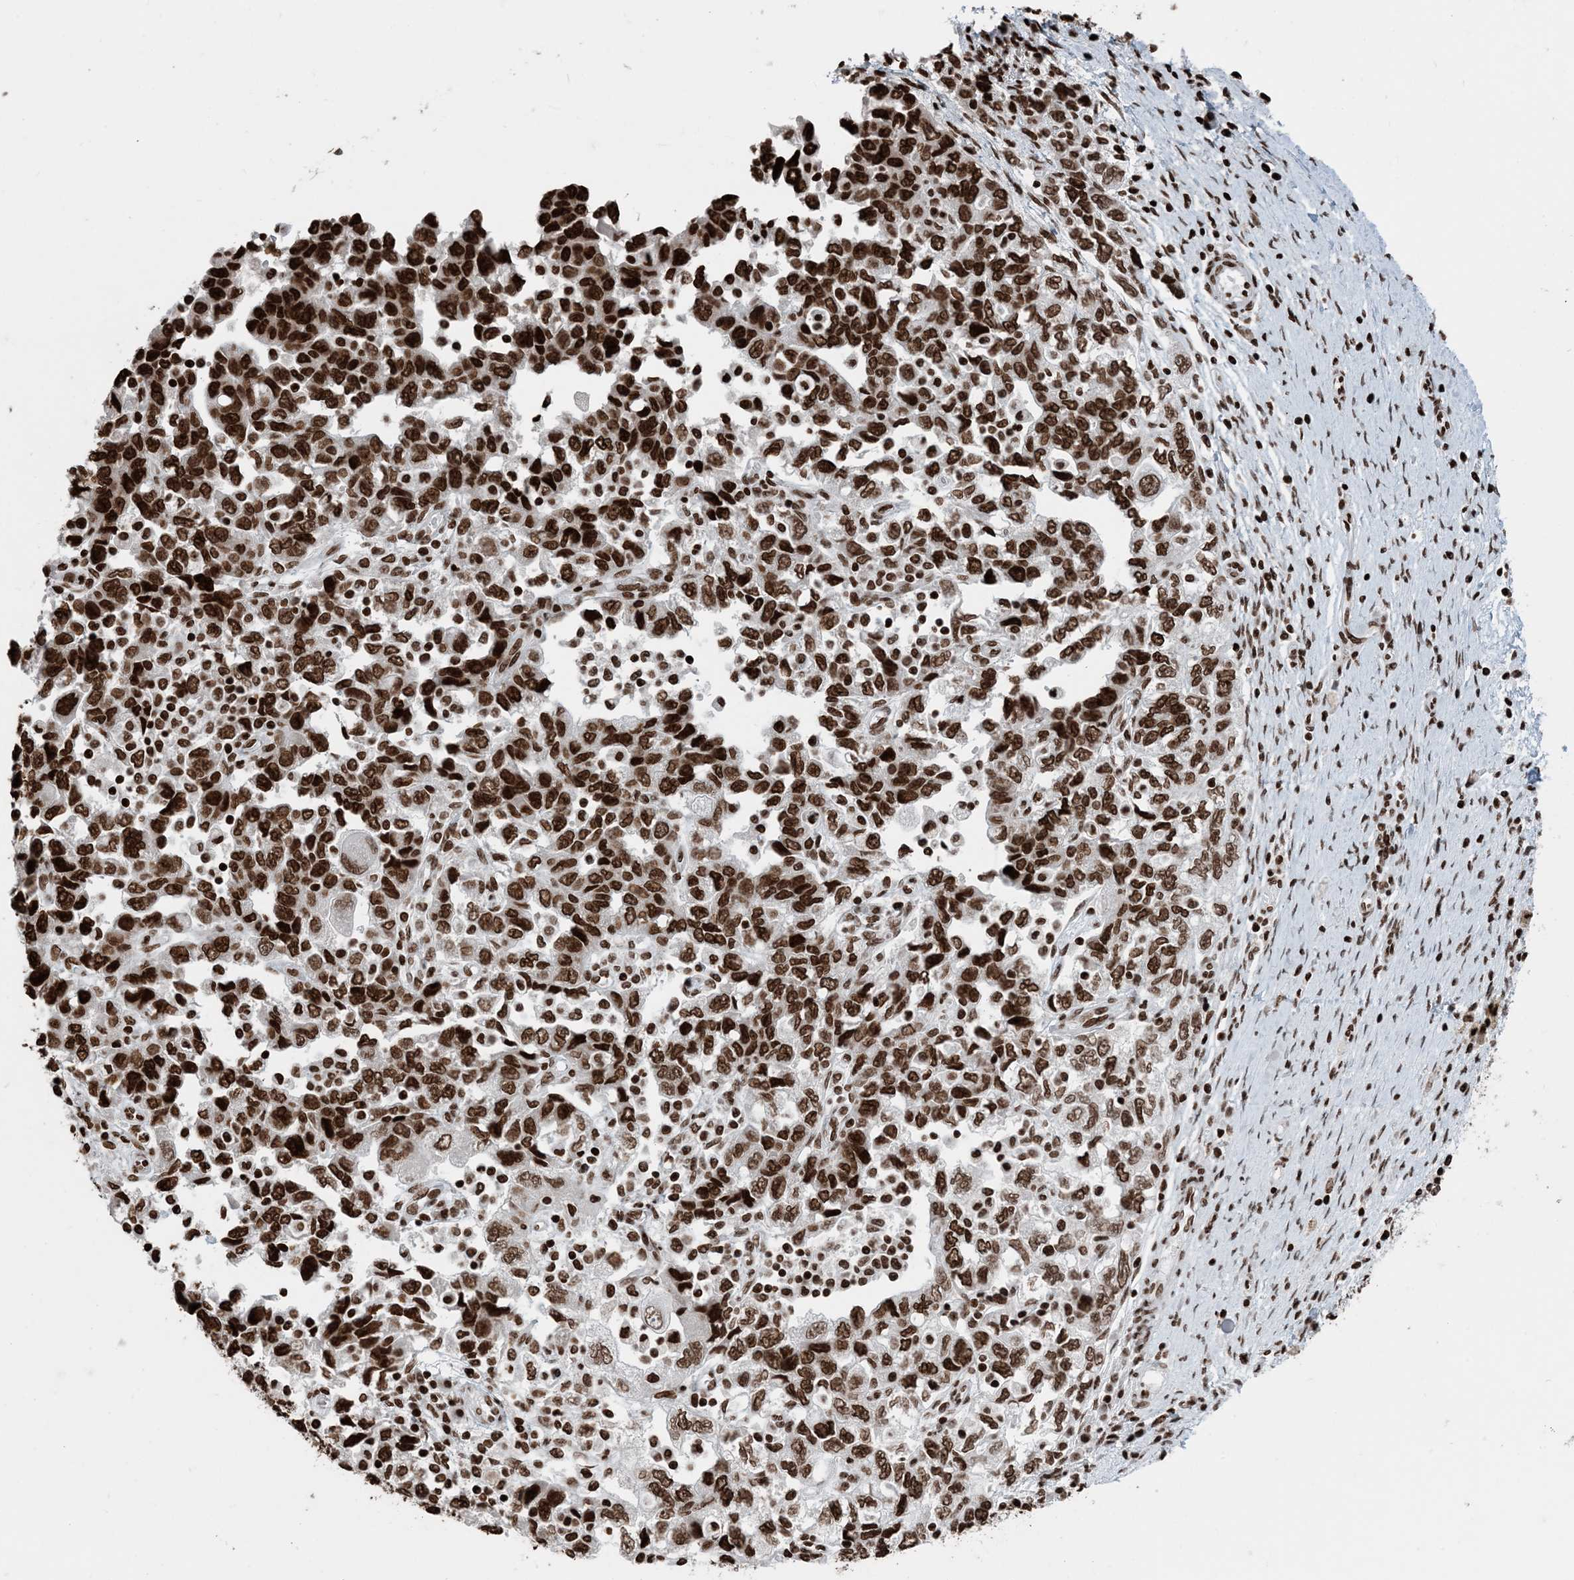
{"staining": {"intensity": "strong", "quantity": ">75%", "location": "nuclear"}, "tissue": "ovarian cancer", "cell_type": "Tumor cells", "image_type": "cancer", "snomed": [{"axis": "morphology", "description": "Carcinoma, NOS"}, {"axis": "morphology", "description": "Cystadenocarcinoma, serous, NOS"}, {"axis": "topography", "description": "Ovary"}], "caption": "Immunohistochemistry image of human ovarian carcinoma stained for a protein (brown), which demonstrates high levels of strong nuclear staining in approximately >75% of tumor cells.", "gene": "H3-3B", "patient": {"sex": "female", "age": 69}}